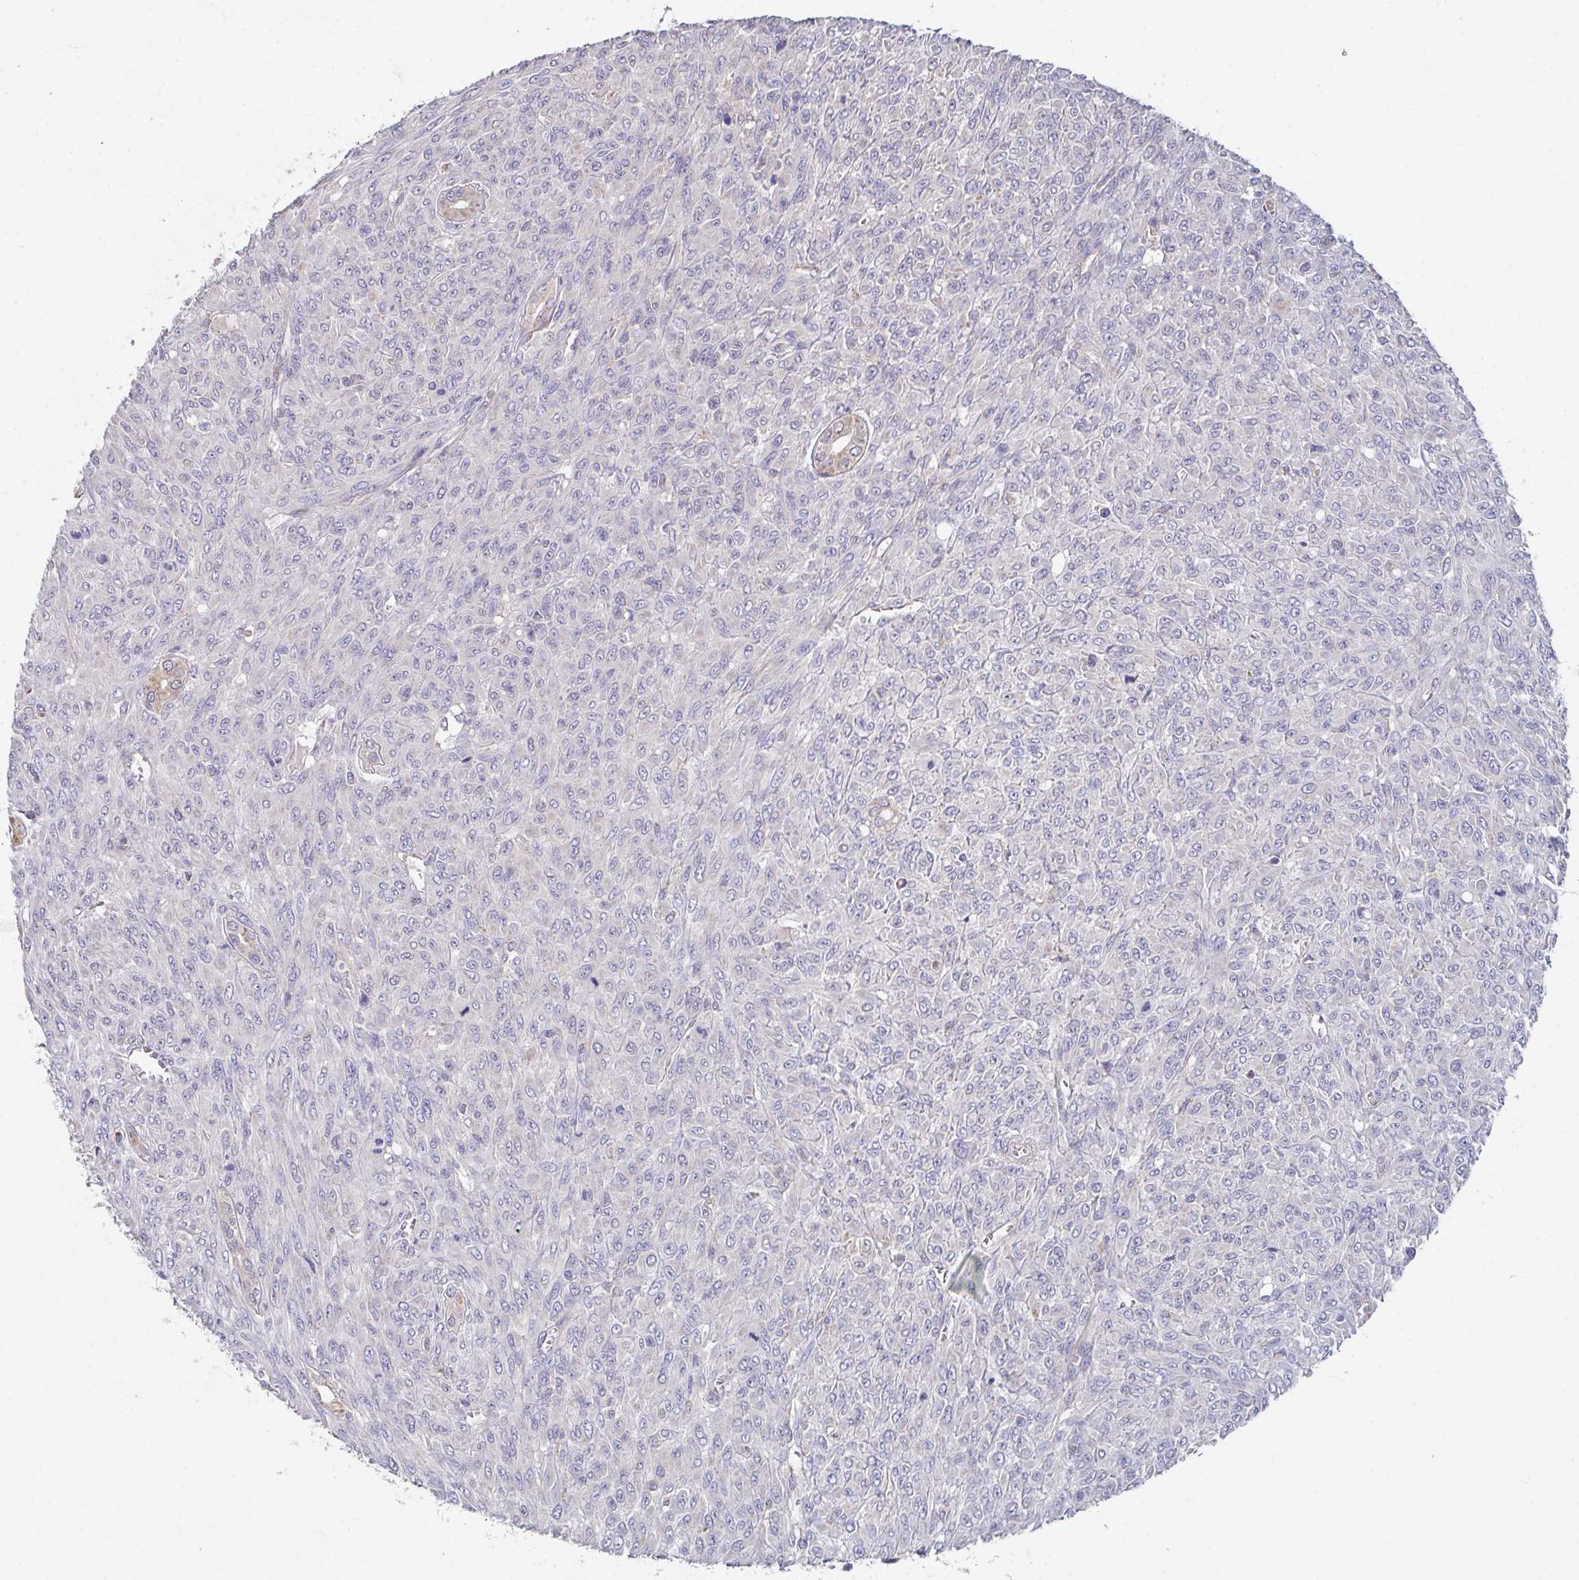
{"staining": {"intensity": "negative", "quantity": "none", "location": "none"}, "tissue": "renal cancer", "cell_type": "Tumor cells", "image_type": "cancer", "snomed": [{"axis": "morphology", "description": "Adenocarcinoma, NOS"}, {"axis": "topography", "description": "Kidney"}], "caption": "High power microscopy image of an immunohistochemistry (IHC) photomicrograph of renal cancer (adenocarcinoma), revealing no significant positivity in tumor cells.", "gene": "MT-ND3", "patient": {"sex": "male", "age": 58}}